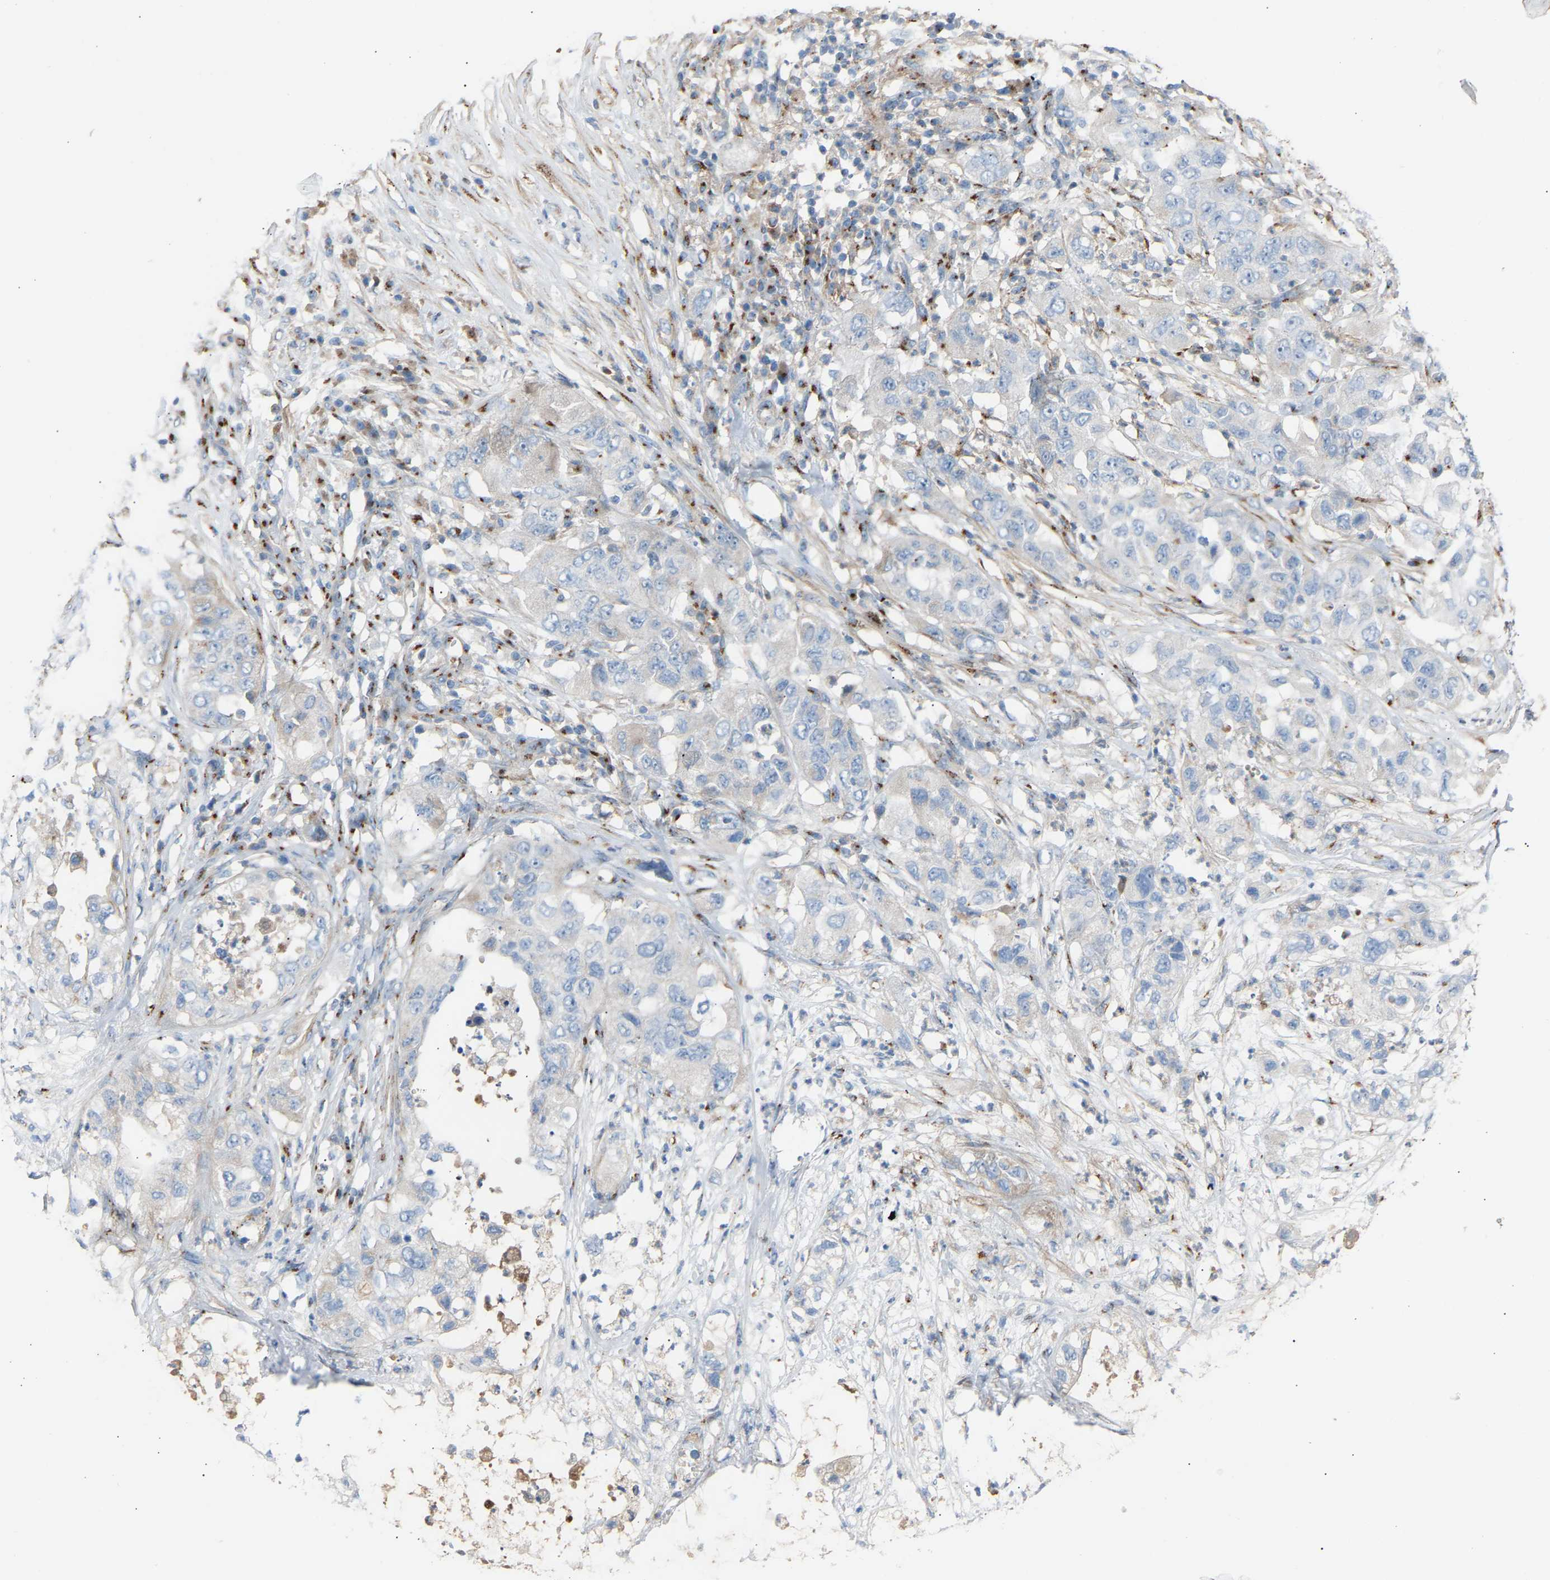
{"staining": {"intensity": "negative", "quantity": "none", "location": "none"}, "tissue": "pancreatic cancer", "cell_type": "Tumor cells", "image_type": "cancer", "snomed": [{"axis": "morphology", "description": "Adenocarcinoma, NOS"}, {"axis": "topography", "description": "Pancreas"}], "caption": "This is an immunohistochemistry (IHC) image of pancreatic cancer (adenocarcinoma). There is no positivity in tumor cells.", "gene": "CYREN", "patient": {"sex": "female", "age": 78}}